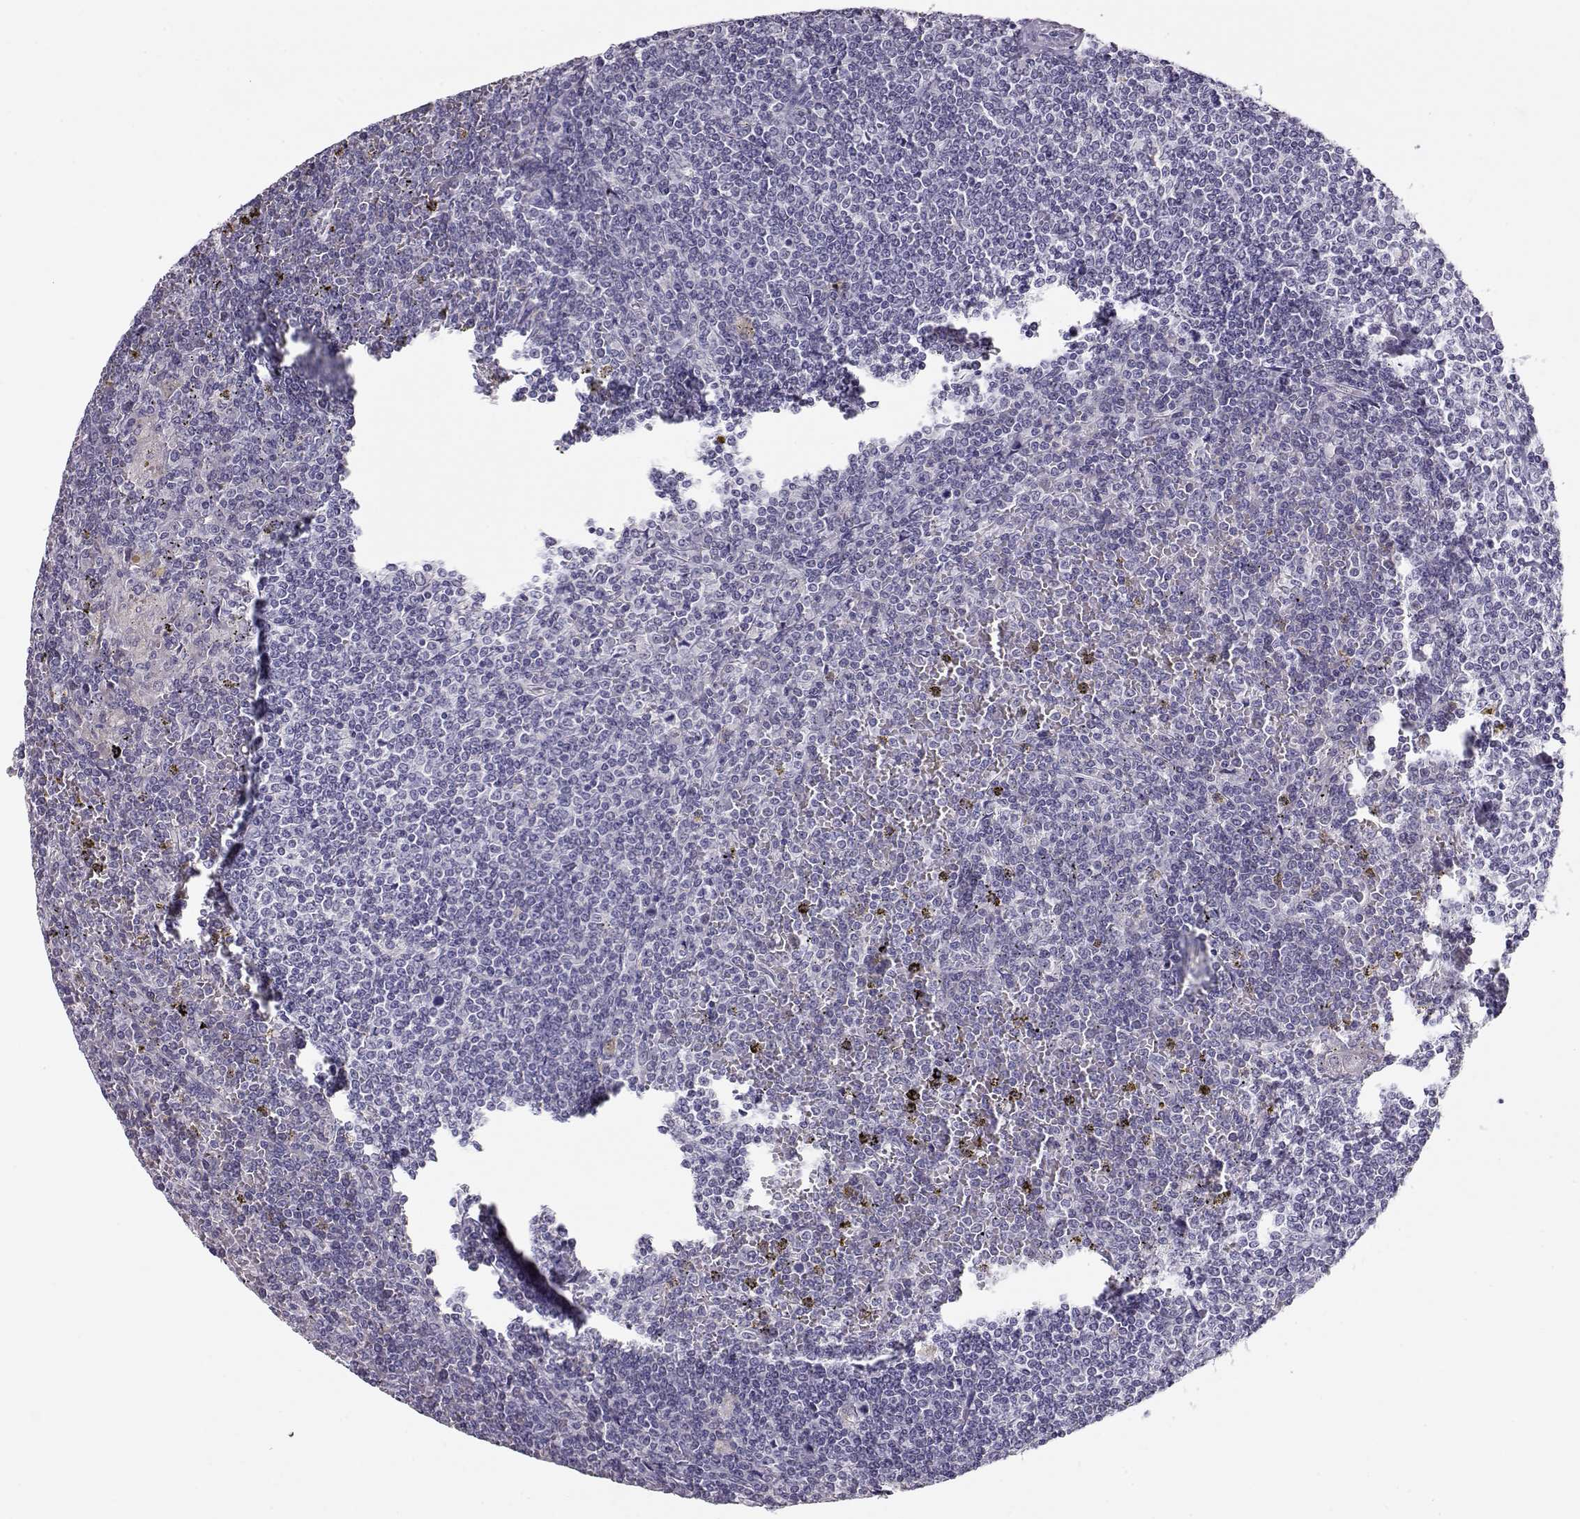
{"staining": {"intensity": "negative", "quantity": "none", "location": "none"}, "tissue": "lymphoma", "cell_type": "Tumor cells", "image_type": "cancer", "snomed": [{"axis": "morphology", "description": "Malignant lymphoma, non-Hodgkin's type, Low grade"}, {"axis": "topography", "description": "Spleen"}], "caption": "An image of lymphoma stained for a protein displays no brown staining in tumor cells.", "gene": "RBM44", "patient": {"sex": "female", "age": 19}}